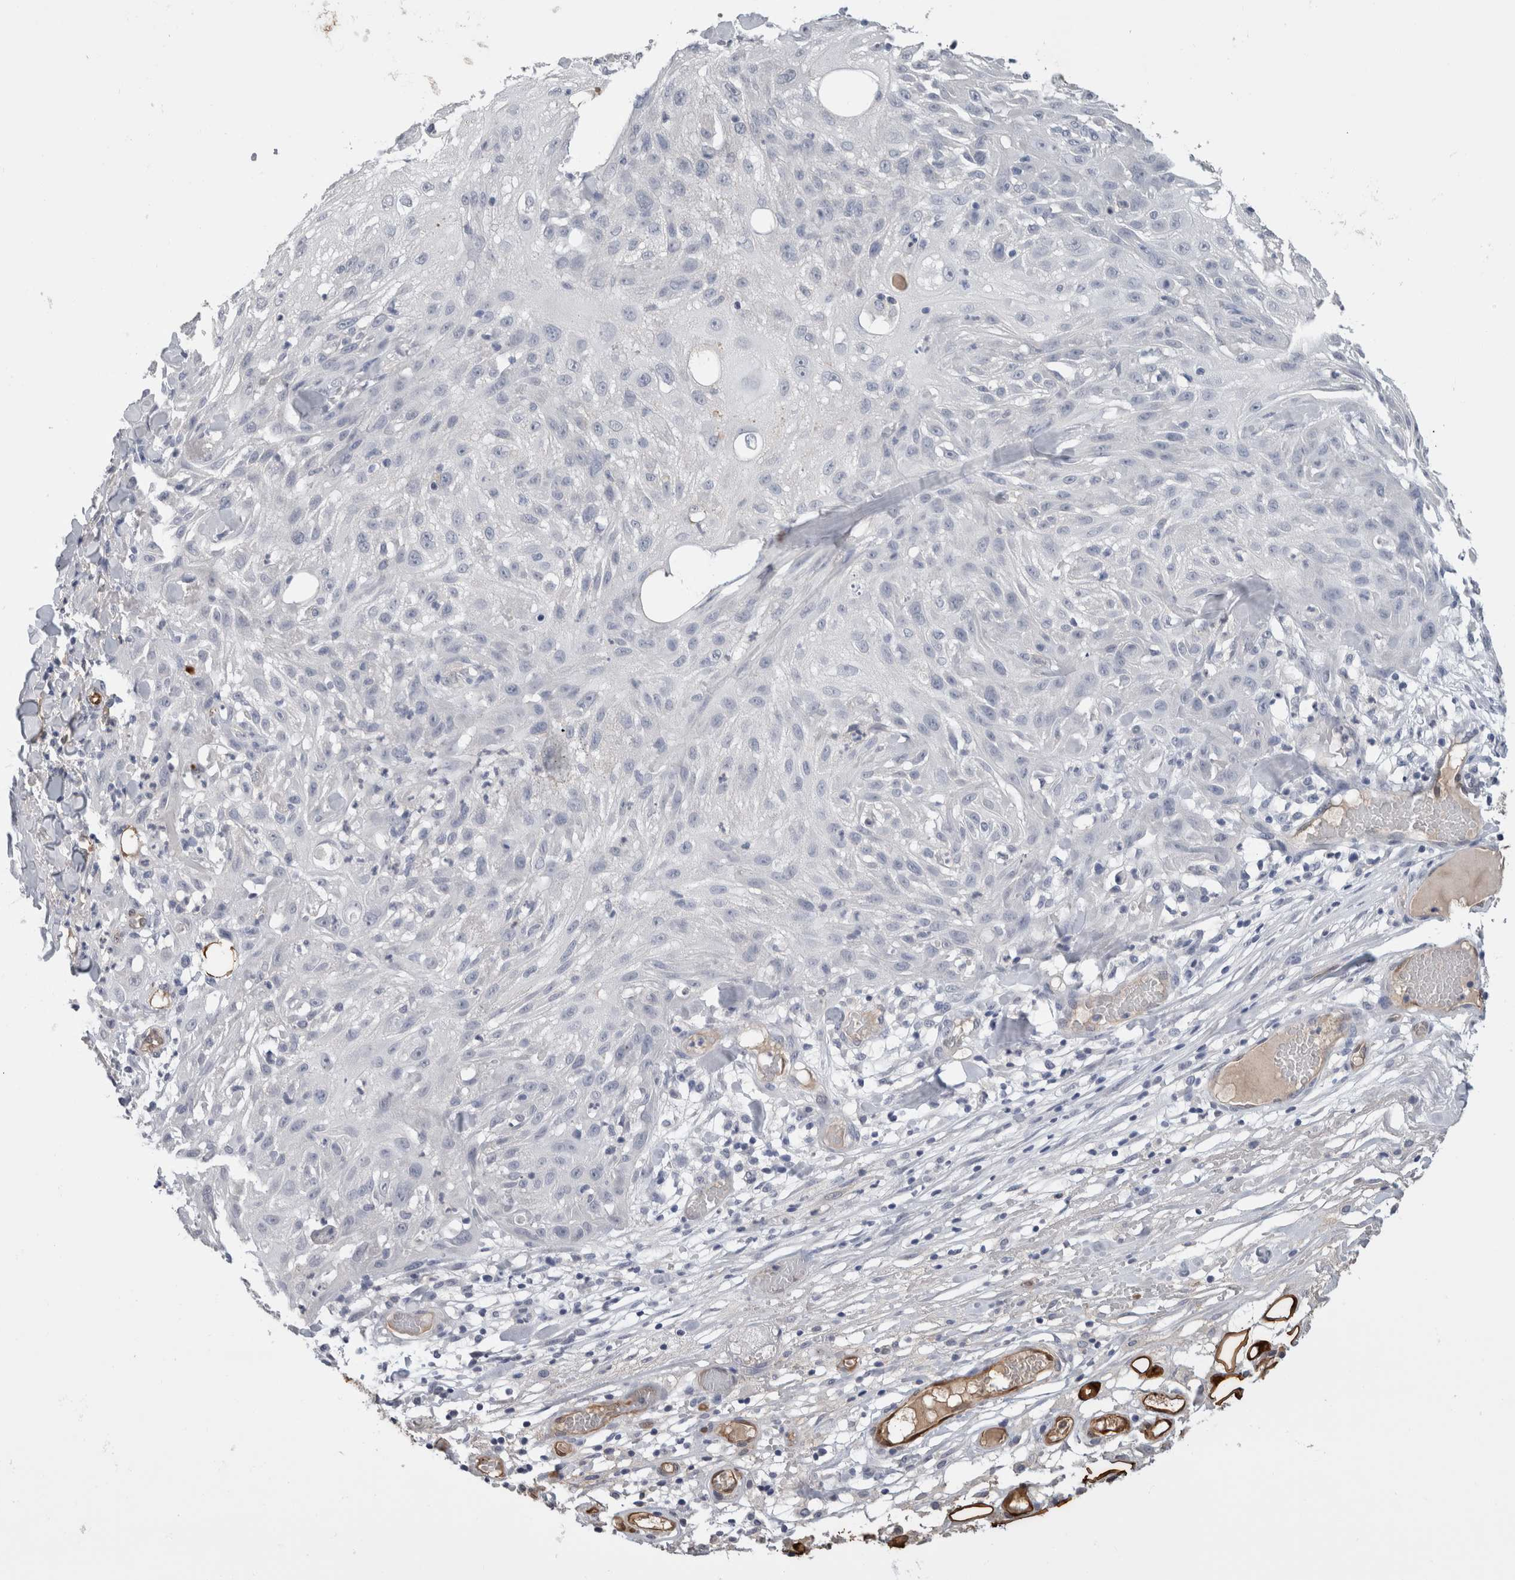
{"staining": {"intensity": "negative", "quantity": "none", "location": "none"}, "tissue": "skin cancer", "cell_type": "Tumor cells", "image_type": "cancer", "snomed": [{"axis": "morphology", "description": "Squamous cell carcinoma, NOS"}, {"axis": "topography", "description": "Skin"}], "caption": "Immunohistochemistry of skin squamous cell carcinoma shows no expression in tumor cells.", "gene": "FABP4", "patient": {"sex": "male", "age": 75}}